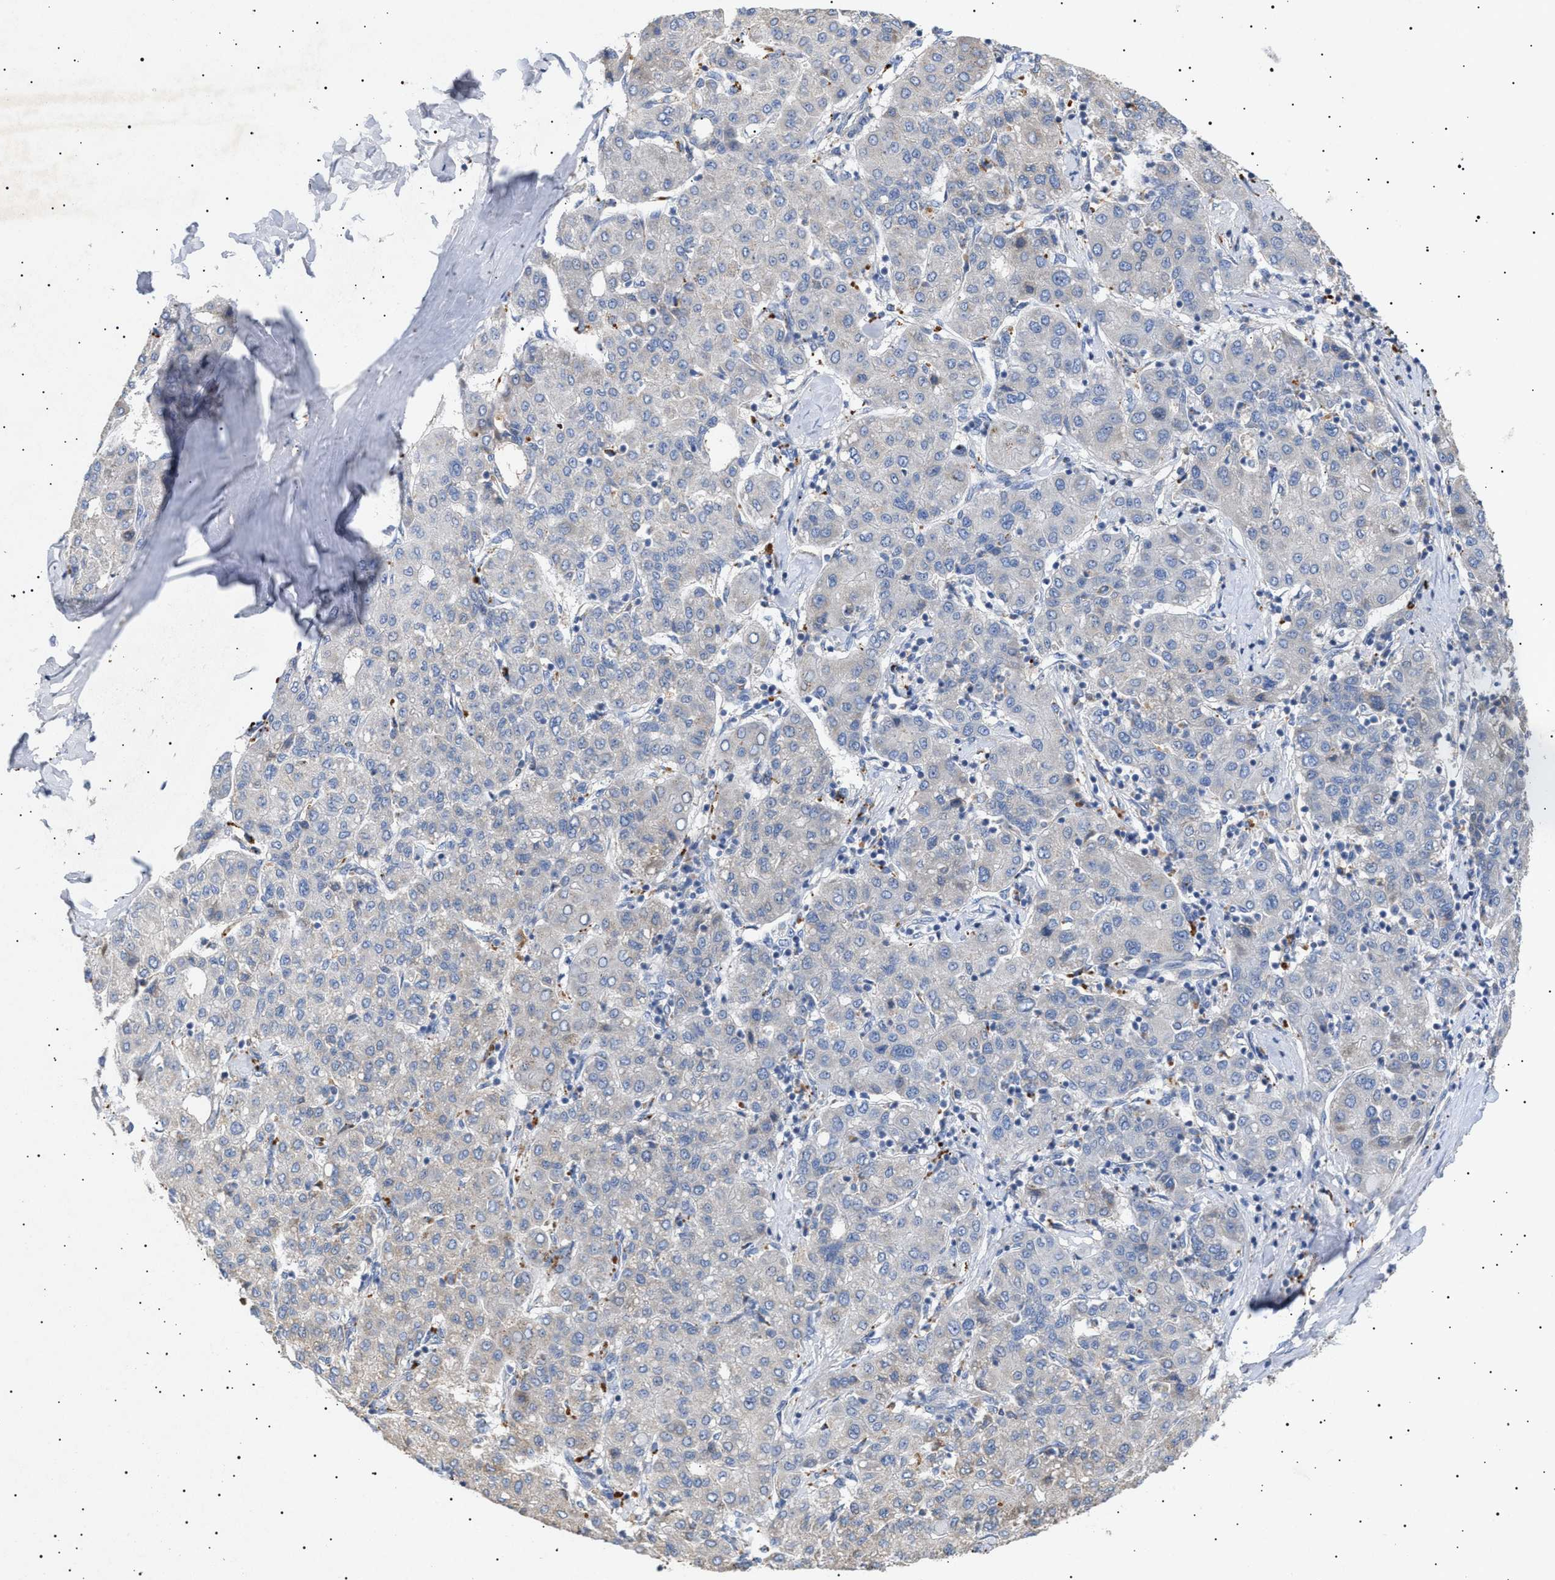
{"staining": {"intensity": "negative", "quantity": "none", "location": "none"}, "tissue": "liver cancer", "cell_type": "Tumor cells", "image_type": "cancer", "snomed": [{"axis": "morphology", "description": "Carcinoma, Hepatocellular, NOS"}, {"axis": "topography", "description": "Liver"}], "caption": "Hepatocellular carcinoma (liver) was stained to show a protein in brown. There is no significant staining in tumor cells. The staining was performed using DAB (3,3'-diaminobenzidine) to visualize the protein expression in brown, while the nuclei were stained in blue with hematoxylin (Magnification: 20x).", "gene": "SIRT5", "patient": {"sex": "male", "age": 65}}